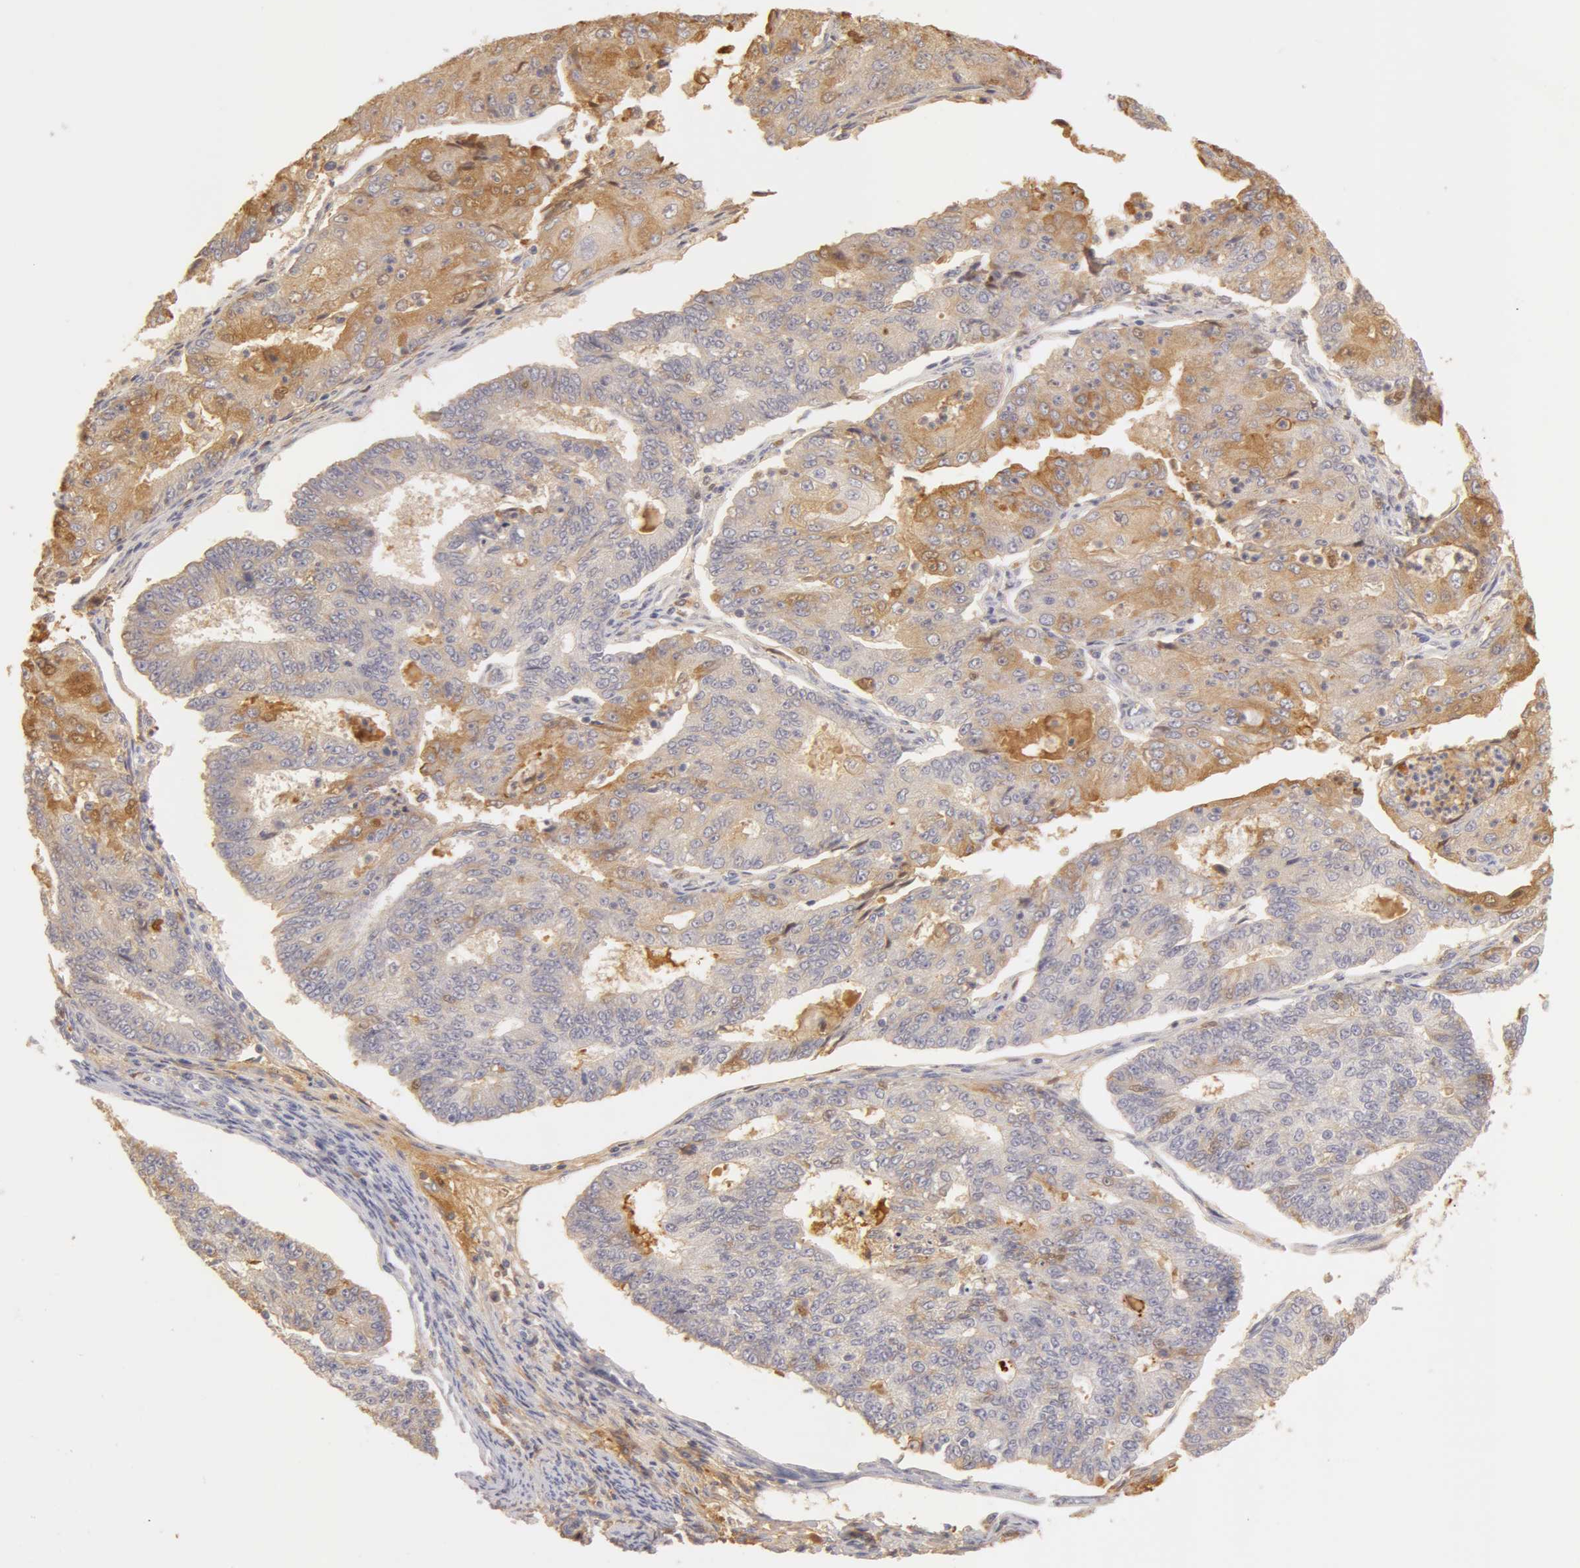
{"staining": {"intensity": "moderate", "quantity": "25%-75%", "location": "cytoplasmic/membranous"}, "tissue": "endometrial cancer", "cell_type": "Tumor cells", "image_type": "cancer", "snomed": [{"axis": "morphology", "description": "Adenocarcinoma, NOS"}, {"axis": "topography", "description": "Endometrium"}], "caption": "The micrograph exhibits a brown stain indicating the presence of a protein in the cytoplasmic/membranous of tumor cells in endometrial adenocarcinoma.", "gene": "TF", "patient": {"sex": "female", "age": 56}}